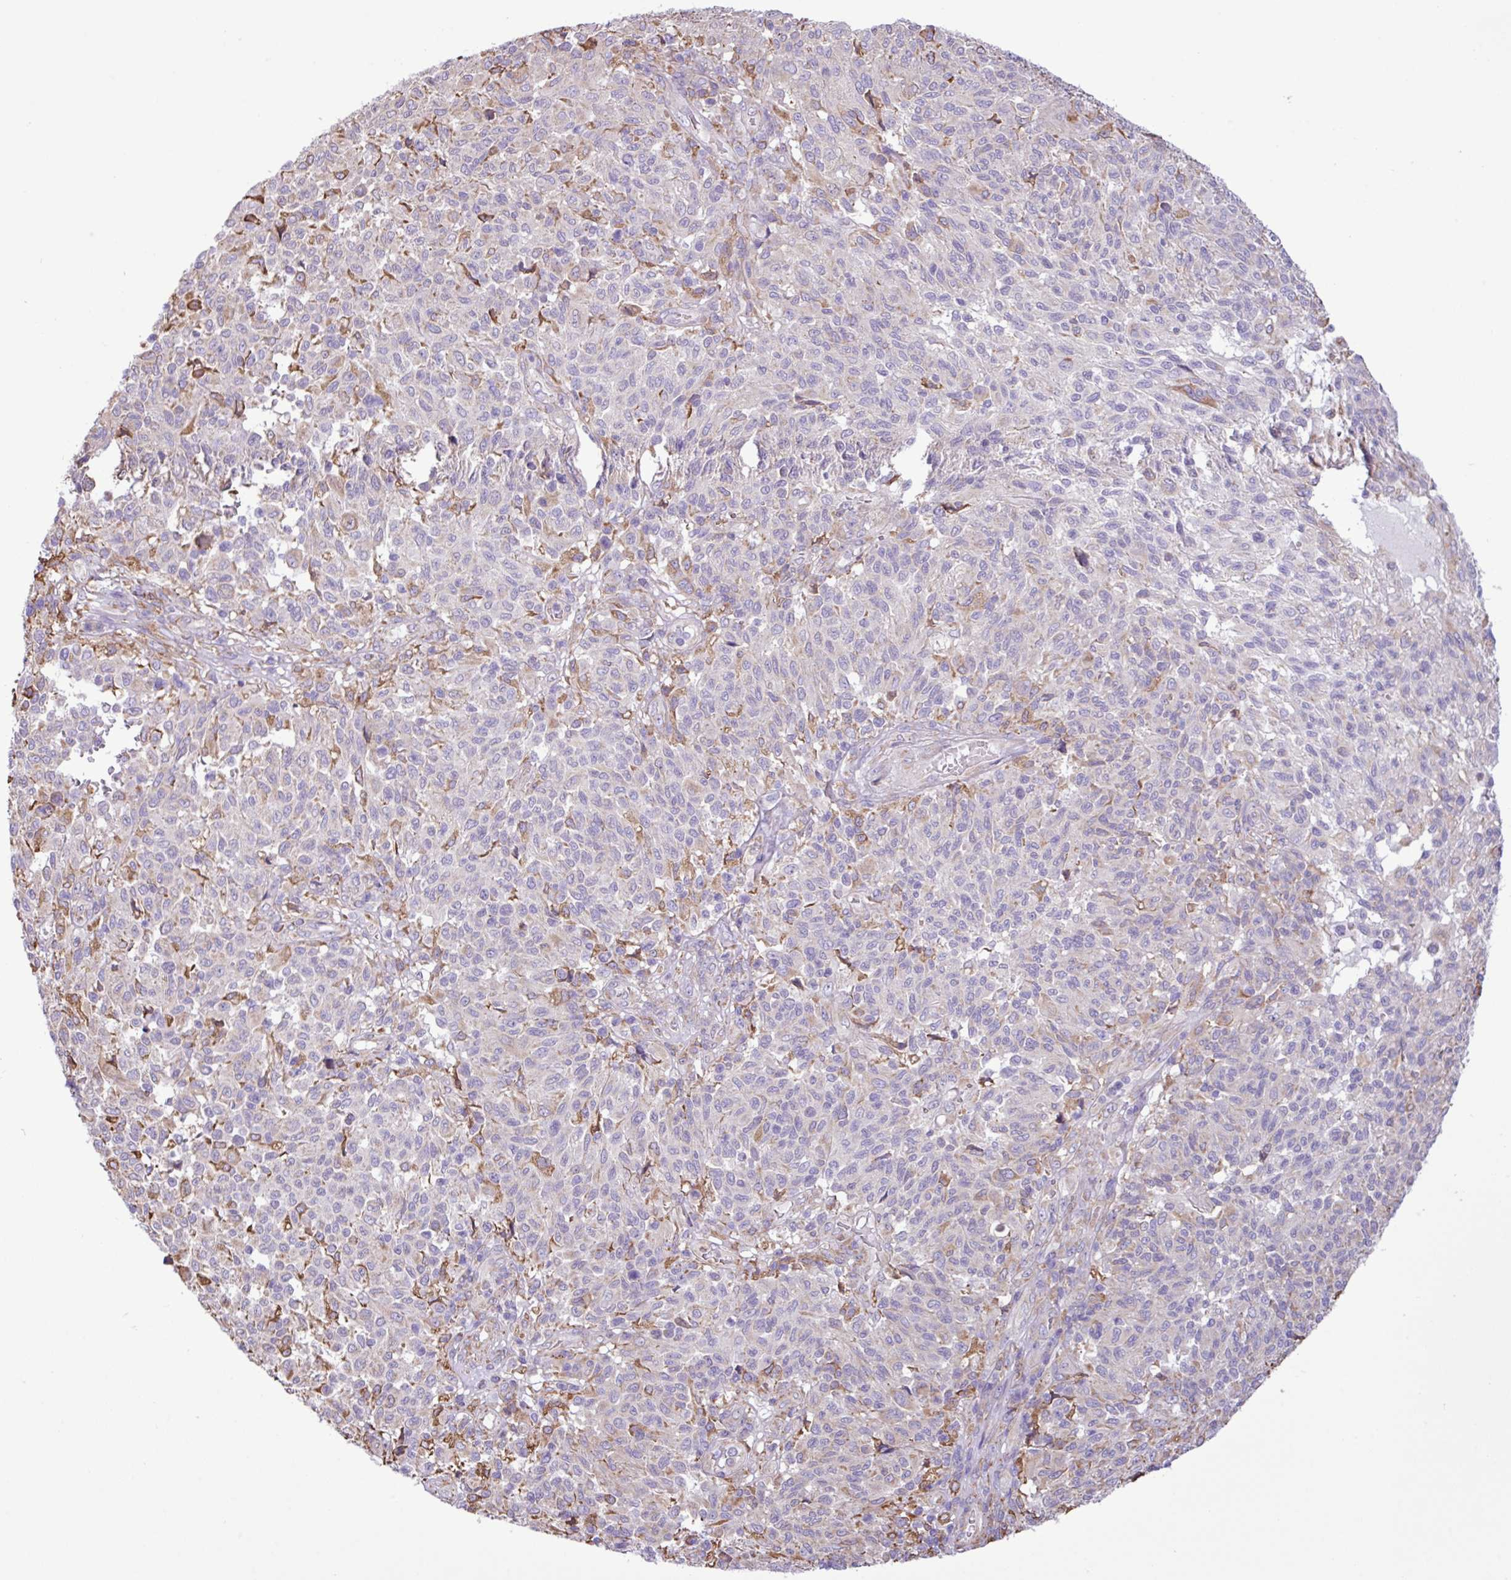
{"staining": {"intensity": "negative", "quantity": "none", "location": "none"}, "tissue": "melanoma", "cell_type": "Tumor cells", "image_type": "cancer", "snomed": [{"axis": "morphology", "description": "Malignant melanoma, NOS"}, {"axis": "topography", "description": "Skin"}], "caption": "The immunohistochemistry (IHC) histopathology image has no significant expression in tumor cells of melanoma tissue. (DAB immunohistochemistry with hematoxylin counter stain).", "gene": "ZSCAN5A", "patient": {"sex": "male", "age": 66}}